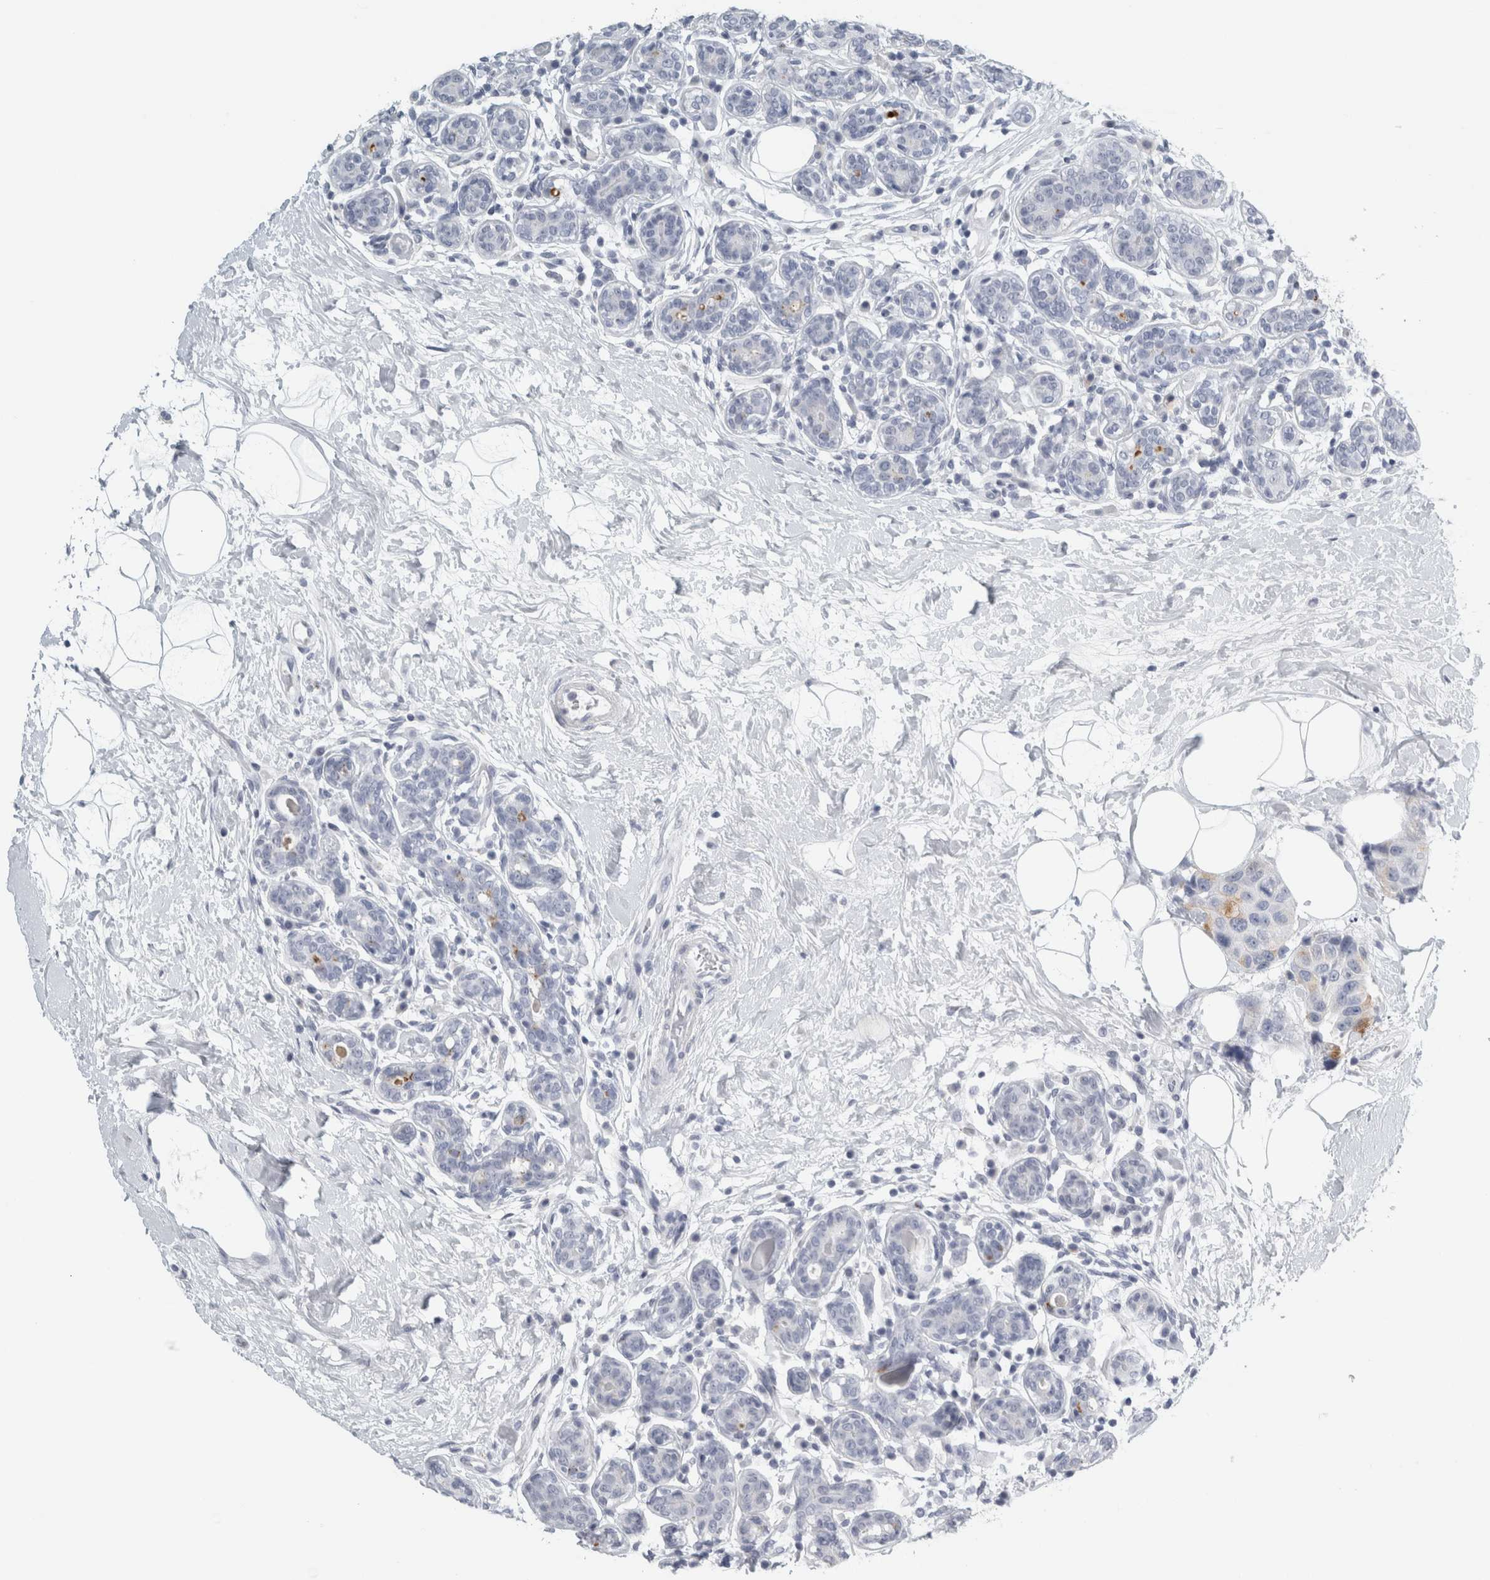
{"staining": {"intensity": "negative", "quantity": "none", "location": "none"}, "tissue": "breast cancer", "cell_type": "Tumor cells", "image_type": "cancer", "snomed": [{"axis": "morphology", "description": "Normal tissue, NOS"}, {"axis": "morphology", "description": "Duct carcinoma"}, {"axis": "topography", "description": "Breast"}], "caption": "Tumor cells are negative for brown protein staining in infiltrating ductal carcinoma (breast). (DAB immunohistochemistry with hematoxylin counter stain).", "gene": "CPE", "patient": {"sex": "female", "age": 39}}